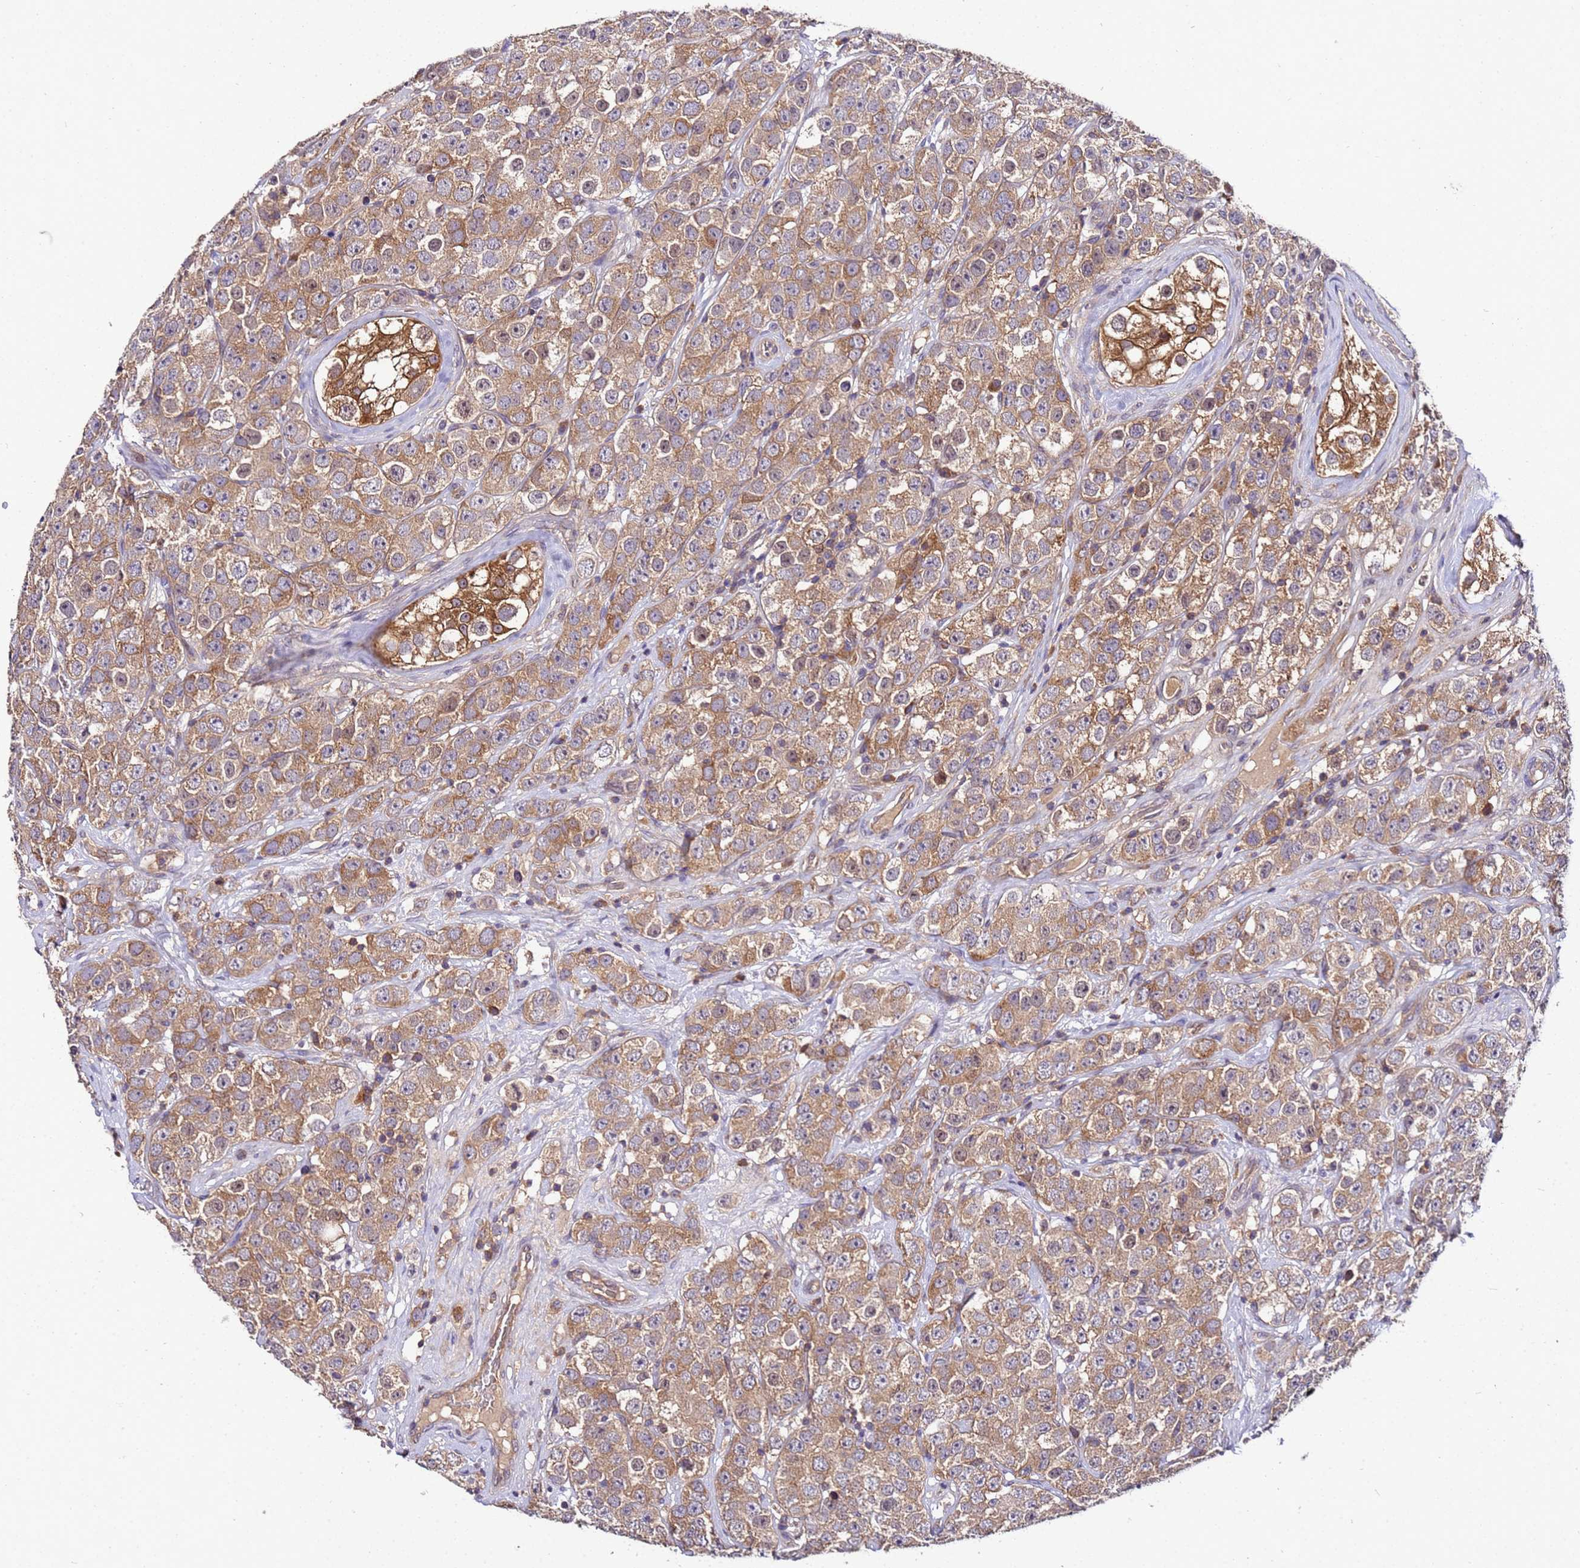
{"staining": {"intensity": "moderate", "quantity": ">75%", "location": "cytoplasmic/membranous"}, "tissue": "testis cancer", "cell_type": "Tumor cells", "image_type": "cancer", "snomed": [{"axis": "morphology", "description": "Seminoma, NOS"}, {"axis": "topography", "description": "Testis"}], "caption": "Protein staining of testis cancer tissue exhibits moderate cytoplasmic/membranous positivity in approximately >75% of tumor cells.", "gene": "GSPT2", "patient": {"sex": "male", "age": 28}}